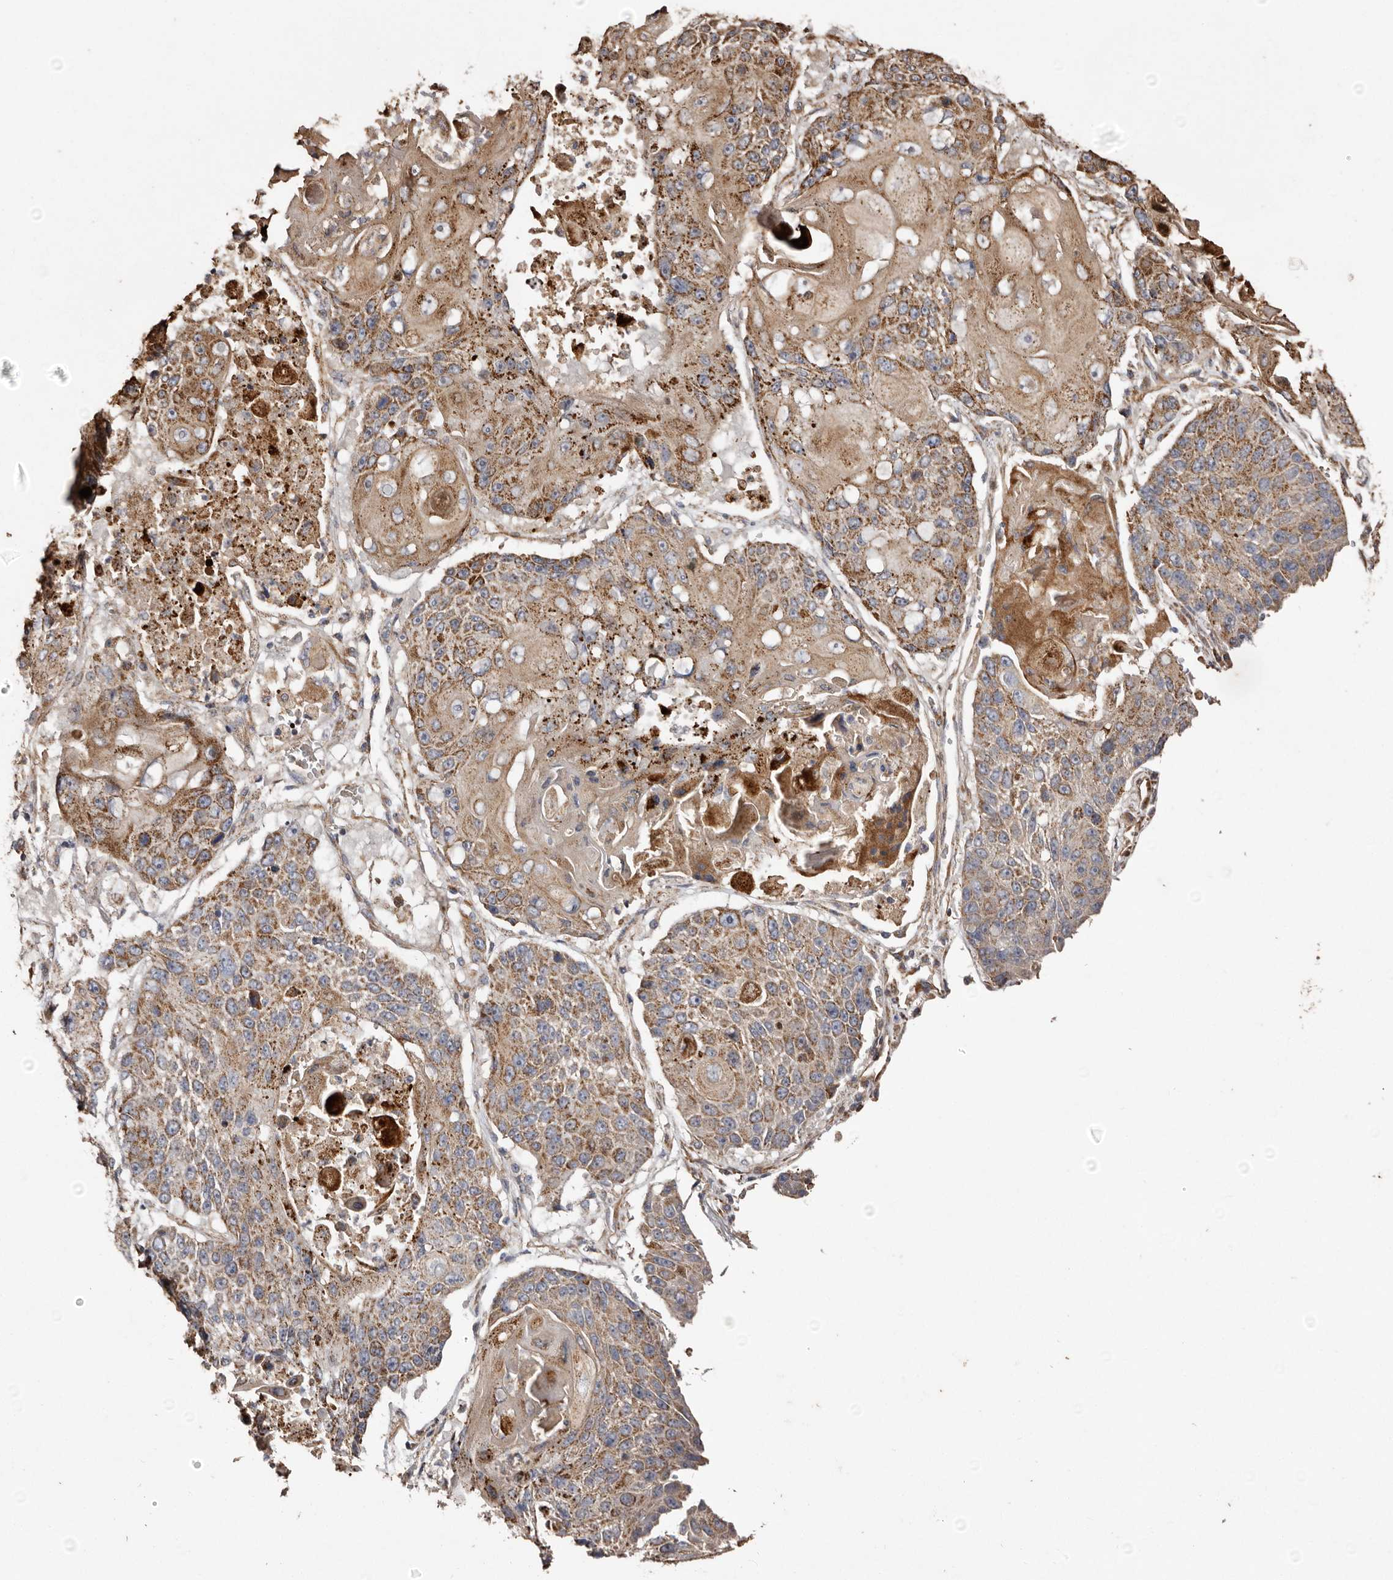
{"staining": {"intensity": "moderate", "quantity": ">75%", "location": "cytoplasmic/membranous"}, "tissue": "lung cancer", "cell_type": "Tumor cells", "image_type": "cancer", "snomed": [{"axis": "morphology", "description": "Squamous cell carcinoma, NOS"}, {"axis": "topography", "description": "Lung"}], "caption": "Immunohistochemical staining of human lung cancer demonstrates medium levels of moderate cytoplasmic/membranous staining in about >75% of tumor cells.", "gene": "MACC1", "patient": {"sex": "male", "age": 61}}